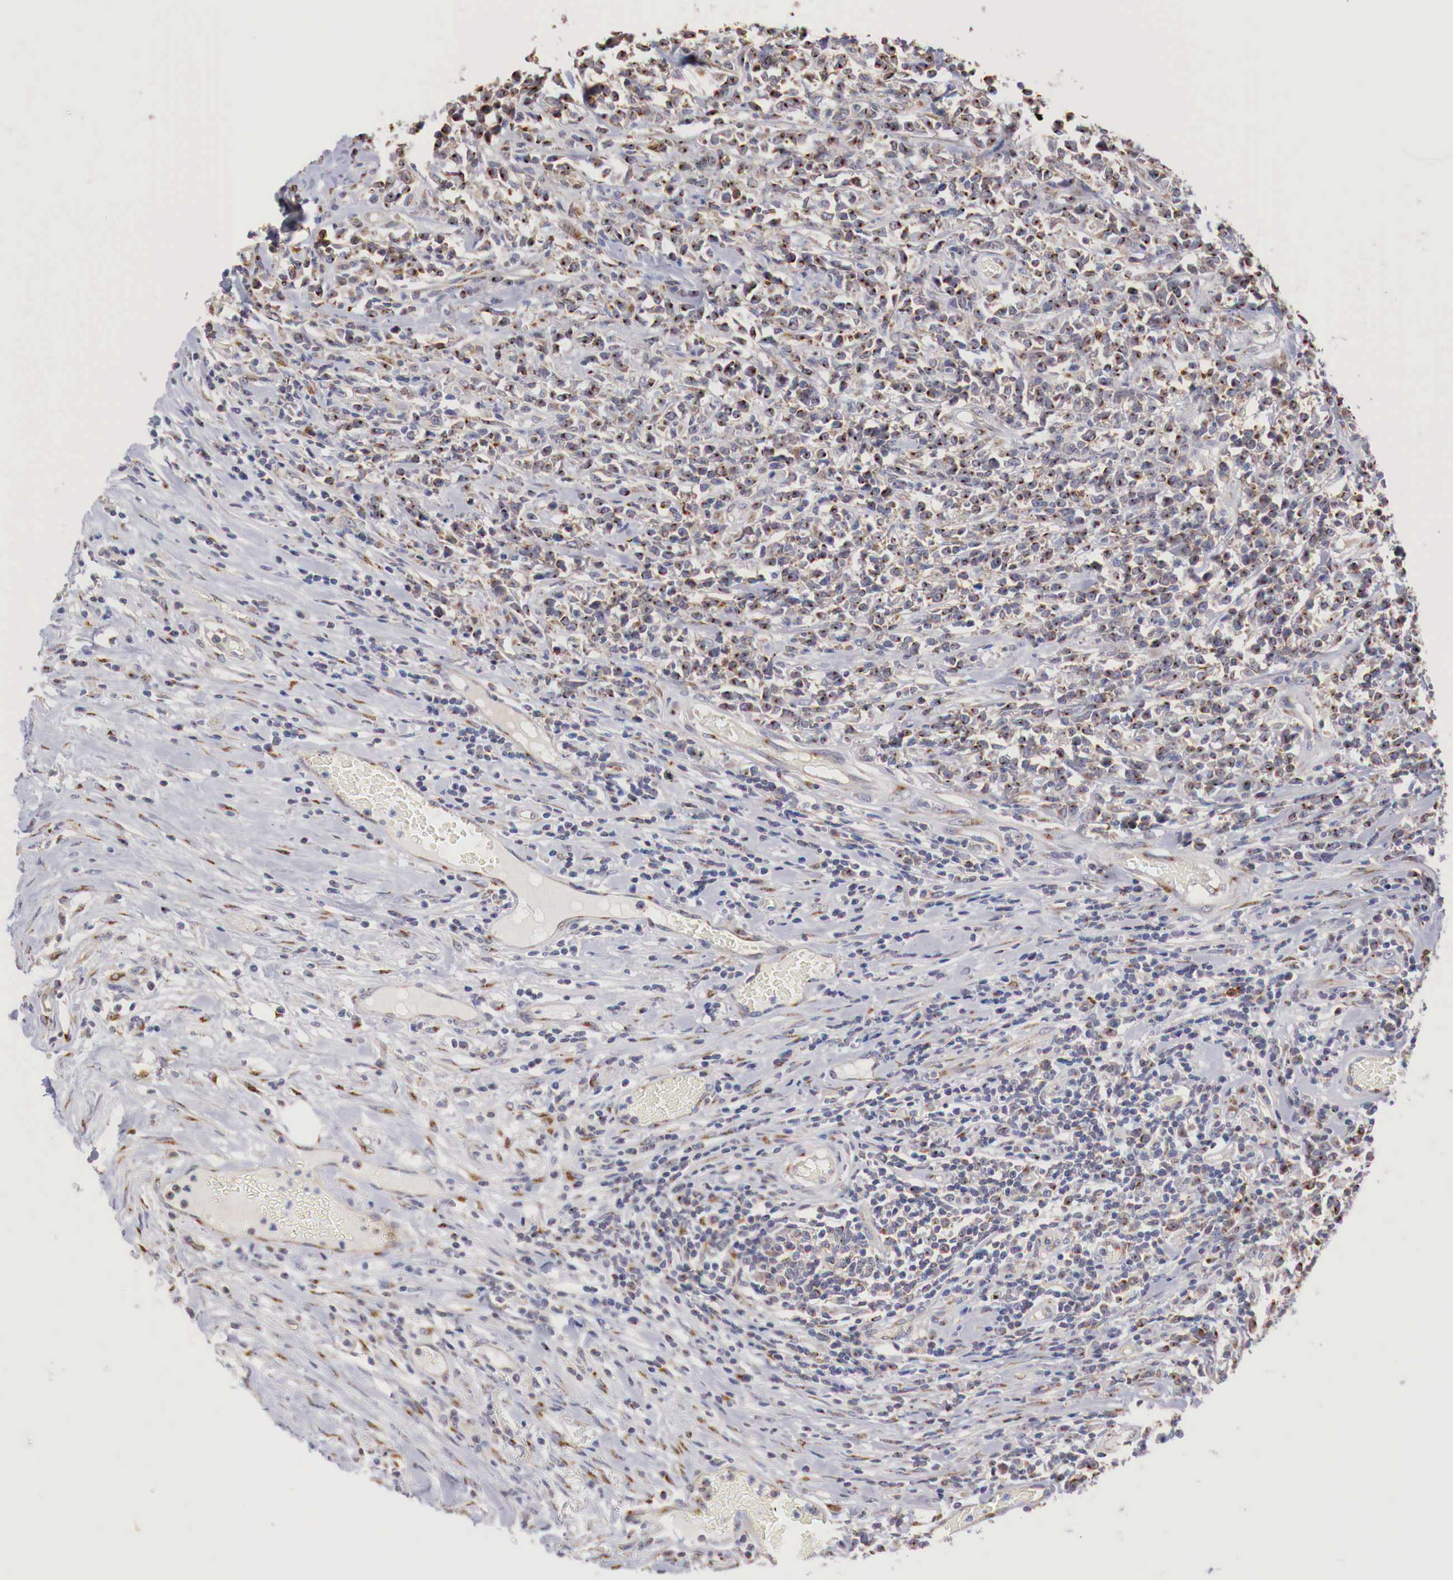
{"staining": {"intensity": "moderate", "quantity": ">75%", "location": "cytoplasmic/membranous"}, "tissue": "lymphoma", "cell_type": "Tumor cells", "image_type": "cancer", "snomed": [{"axis": "morphology", "description": "Malignant lymphoma, non-Hodgkin's type, High grade"}, {"axis": "topography", "description": "Colon"}], "caption": "A micrograph showing moderate cytoplasmic/membranous staining in about >75% of tumor cells in lymphoma, as visualized by brown immunohistochemical staining.", "gene": "SYAP1", "patient": {"sex": "male", "age": 82}}